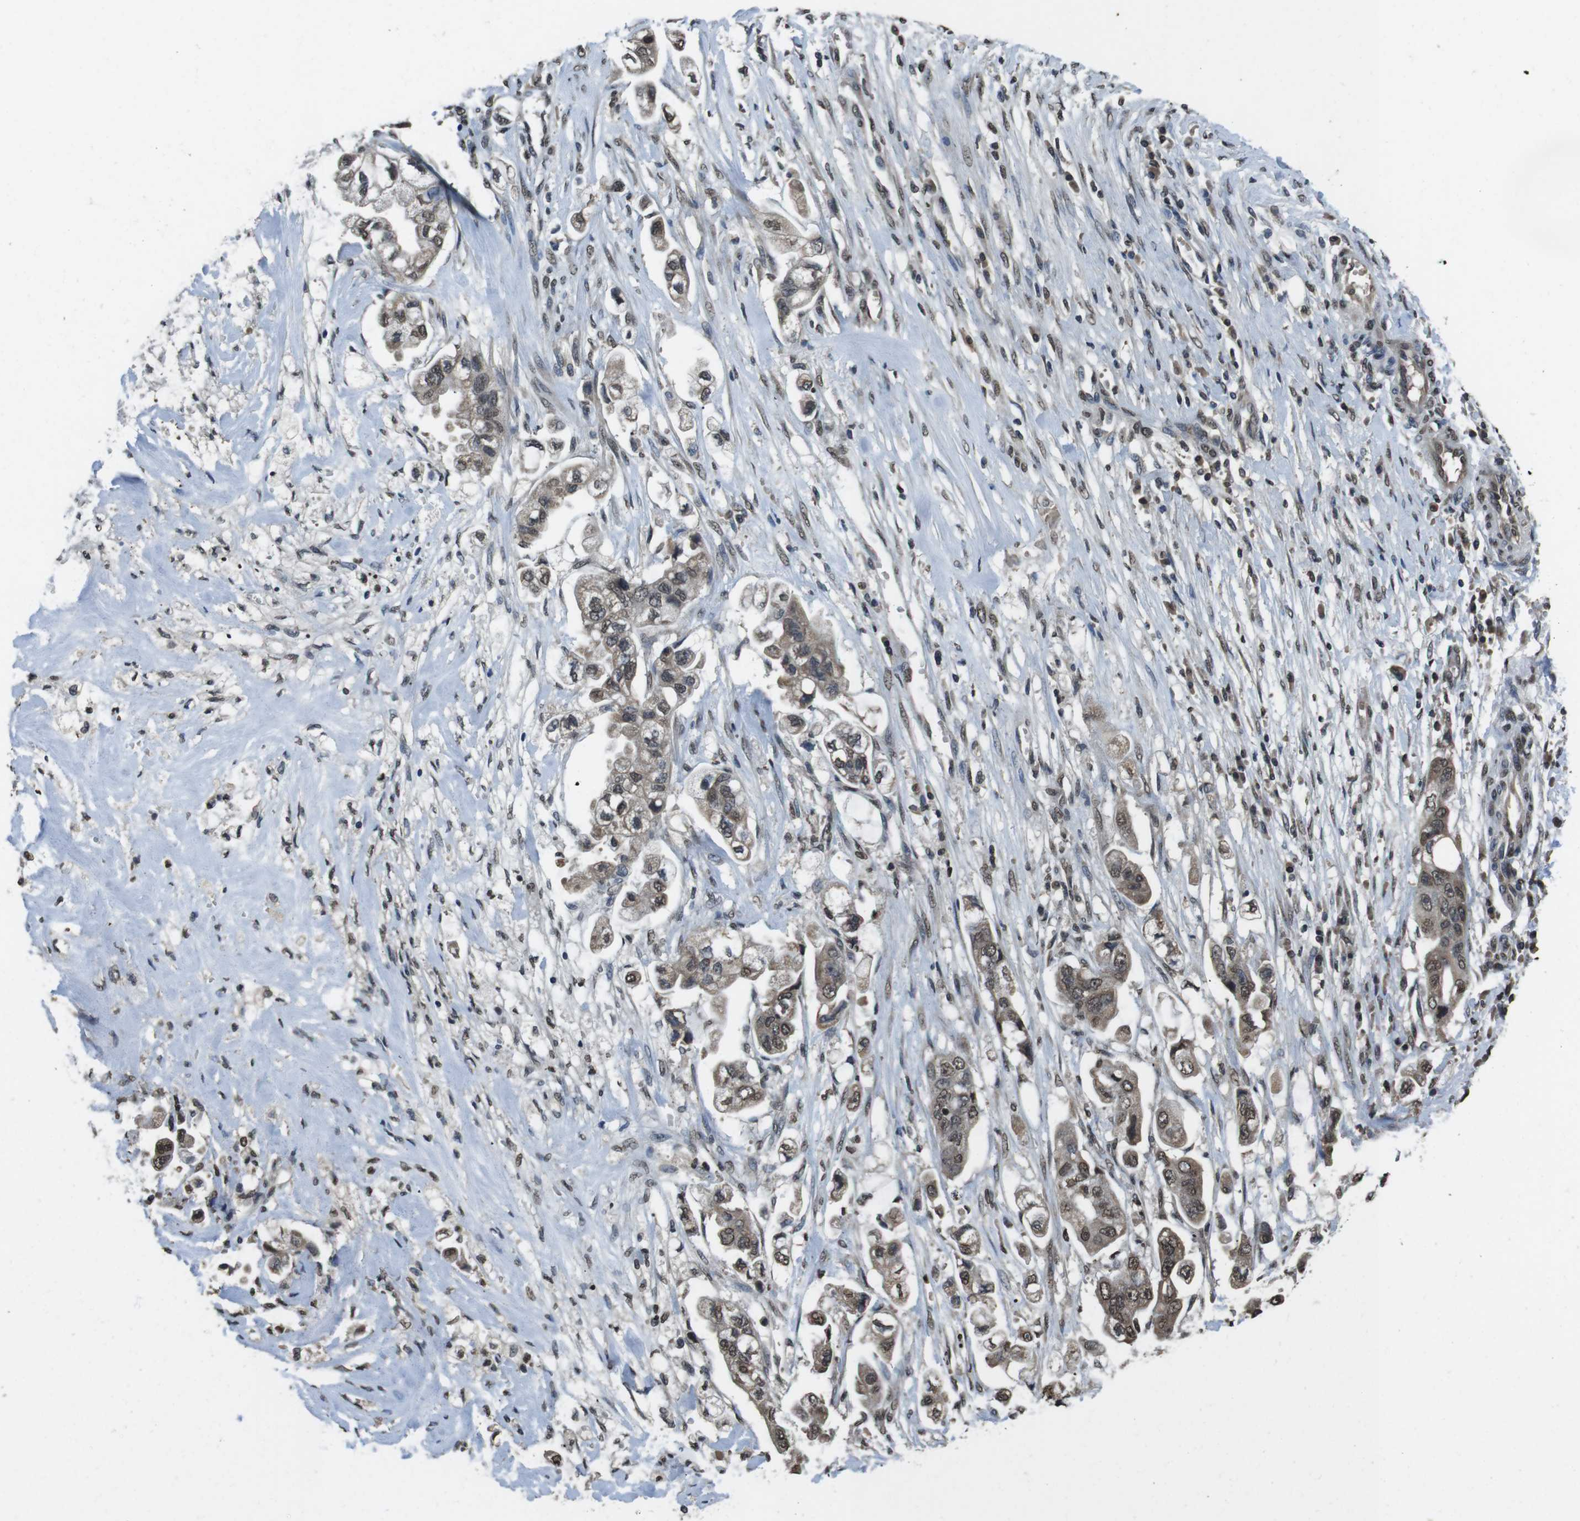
{"staining": {"intensity": "moderate", "quantity": "25%-75%", "location": "nuclear"}, "tissue": "stomach cancer", "cell_type": "Tumor cells", "image_type": "cancer", "snomed": [{"axis": "morphology", "description": "Adenocarcinoma, NOS"}, {"axis": "topography", "description": "Stomach"}], "caption": "Protein staining by immunohistochemistry (IHC) exhibits moderate nuclear staining in approximately 25%-75% of tumor cells in stomach cancer.", "gene": "MAF", "patient": {"sex": "male", "age": 62}}